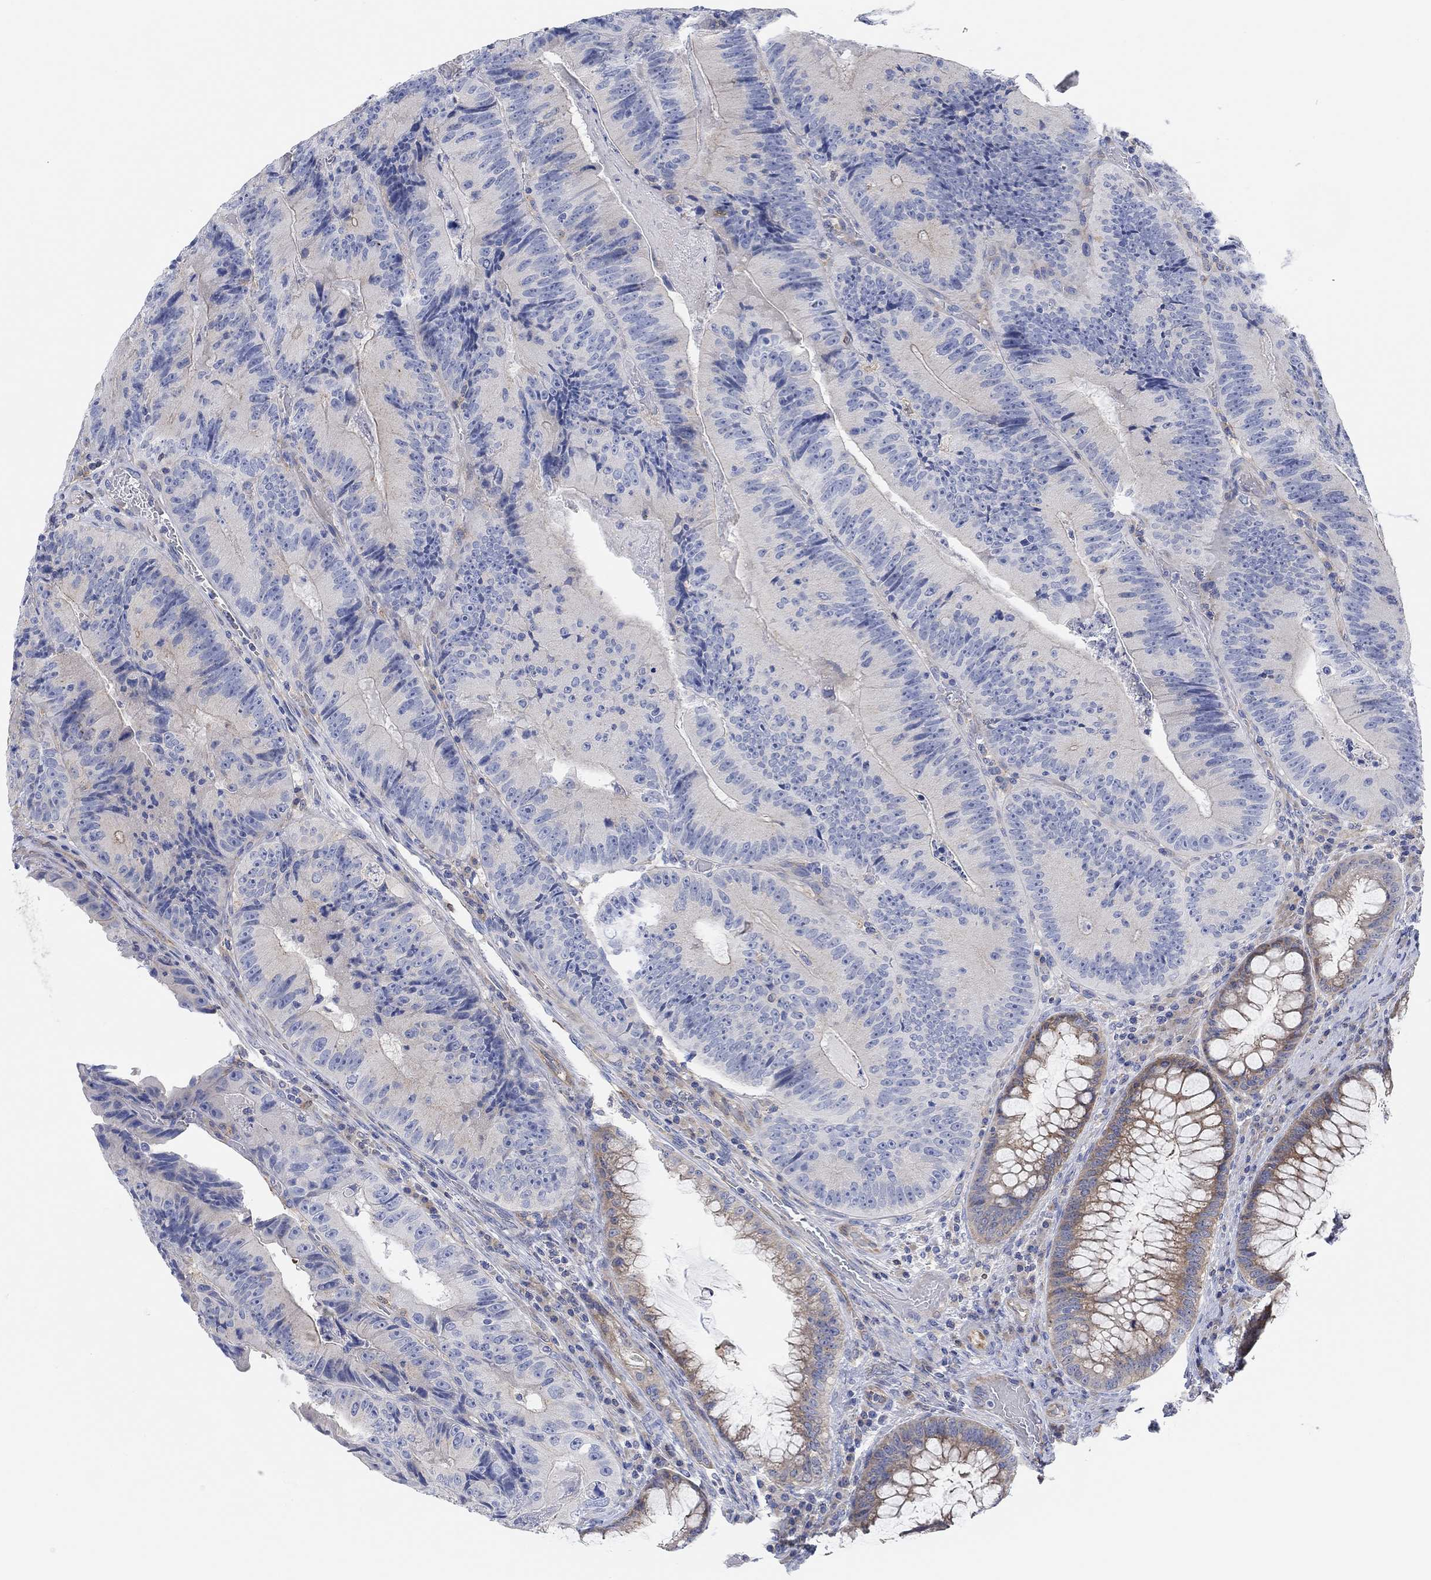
{"staining": {"intensity": "moderate", "quantity": "<25%", "location": "cytoplasmic/membranous"}, "tissue": "colorectal cancer", "cell_type": "Tumor cells", "image_type": "cancer", "snomed": [{"axis": "morphology", "description": "Adenocarcinoma, NOS"}, {"axis": "topography", "description": "Colon"}], "caption": "Brown immunohistochemical staining in human colorectal cancer (adenocarcinoma) demonstrates moderate cytoplasmic/membranous positivity in about <25% of tumor cells.", "gene": "RGS1", "patient": {"sex": "female", "age": 86}}